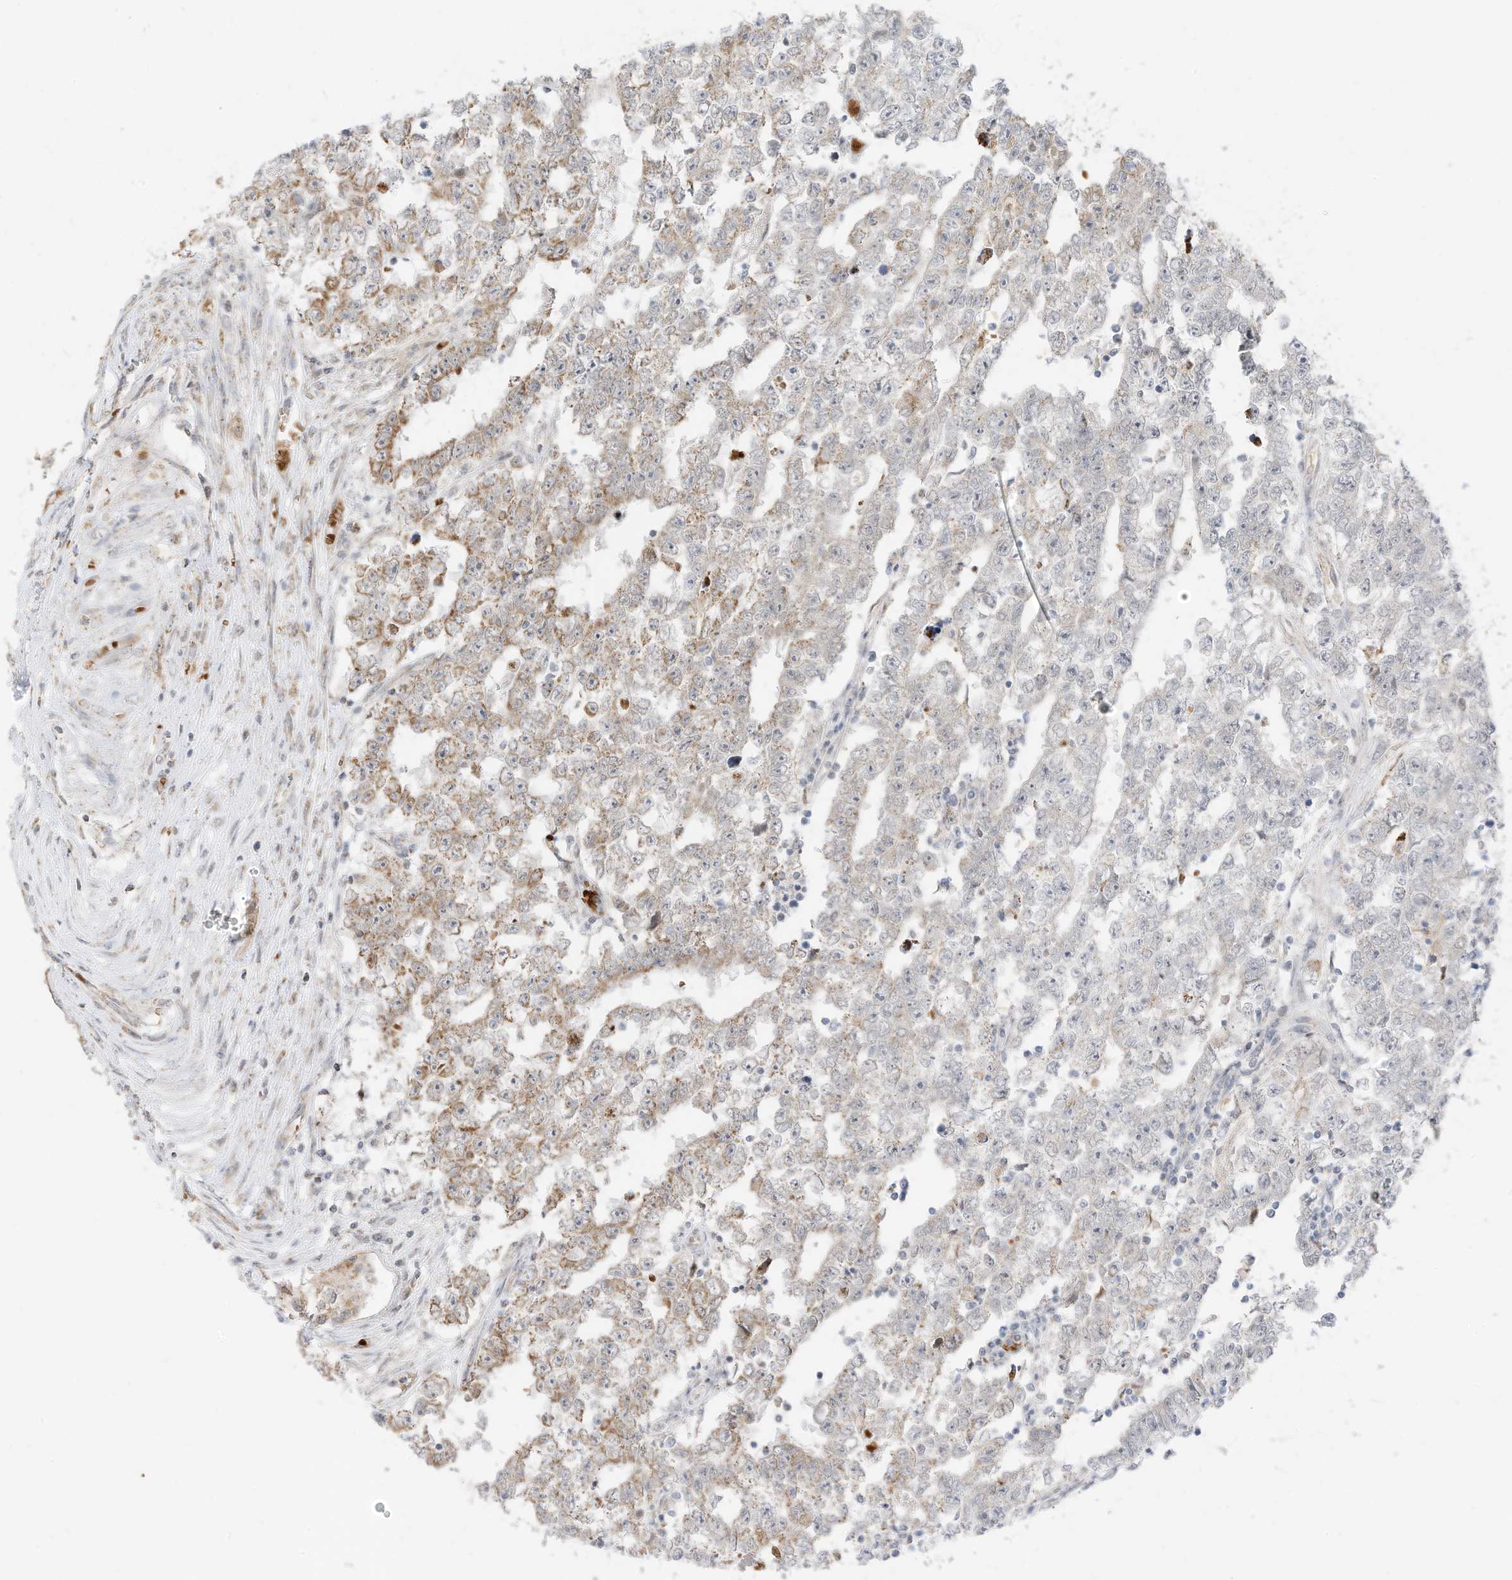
{"staining": {"intensity": "moderate", "quantity": "<25%", "location": "cytoplasmic/membranous"}, "tissue": "testis cancer", "cell_type": "Tumor cells", "image_type": "cancer", "snomed": [{"axis": "morphology", "description": "Carcinoma, Embryonal, NOS"}, {"axis": "topography", "description": "Testis"}], "caption": "IHC of testis cancer demonstrates low levels of moderate cytoplasmic/membranous expression in about <25% of tumor cells.", "gene": "MTUS2", "patient": {"sex": "male", "age": 25}}